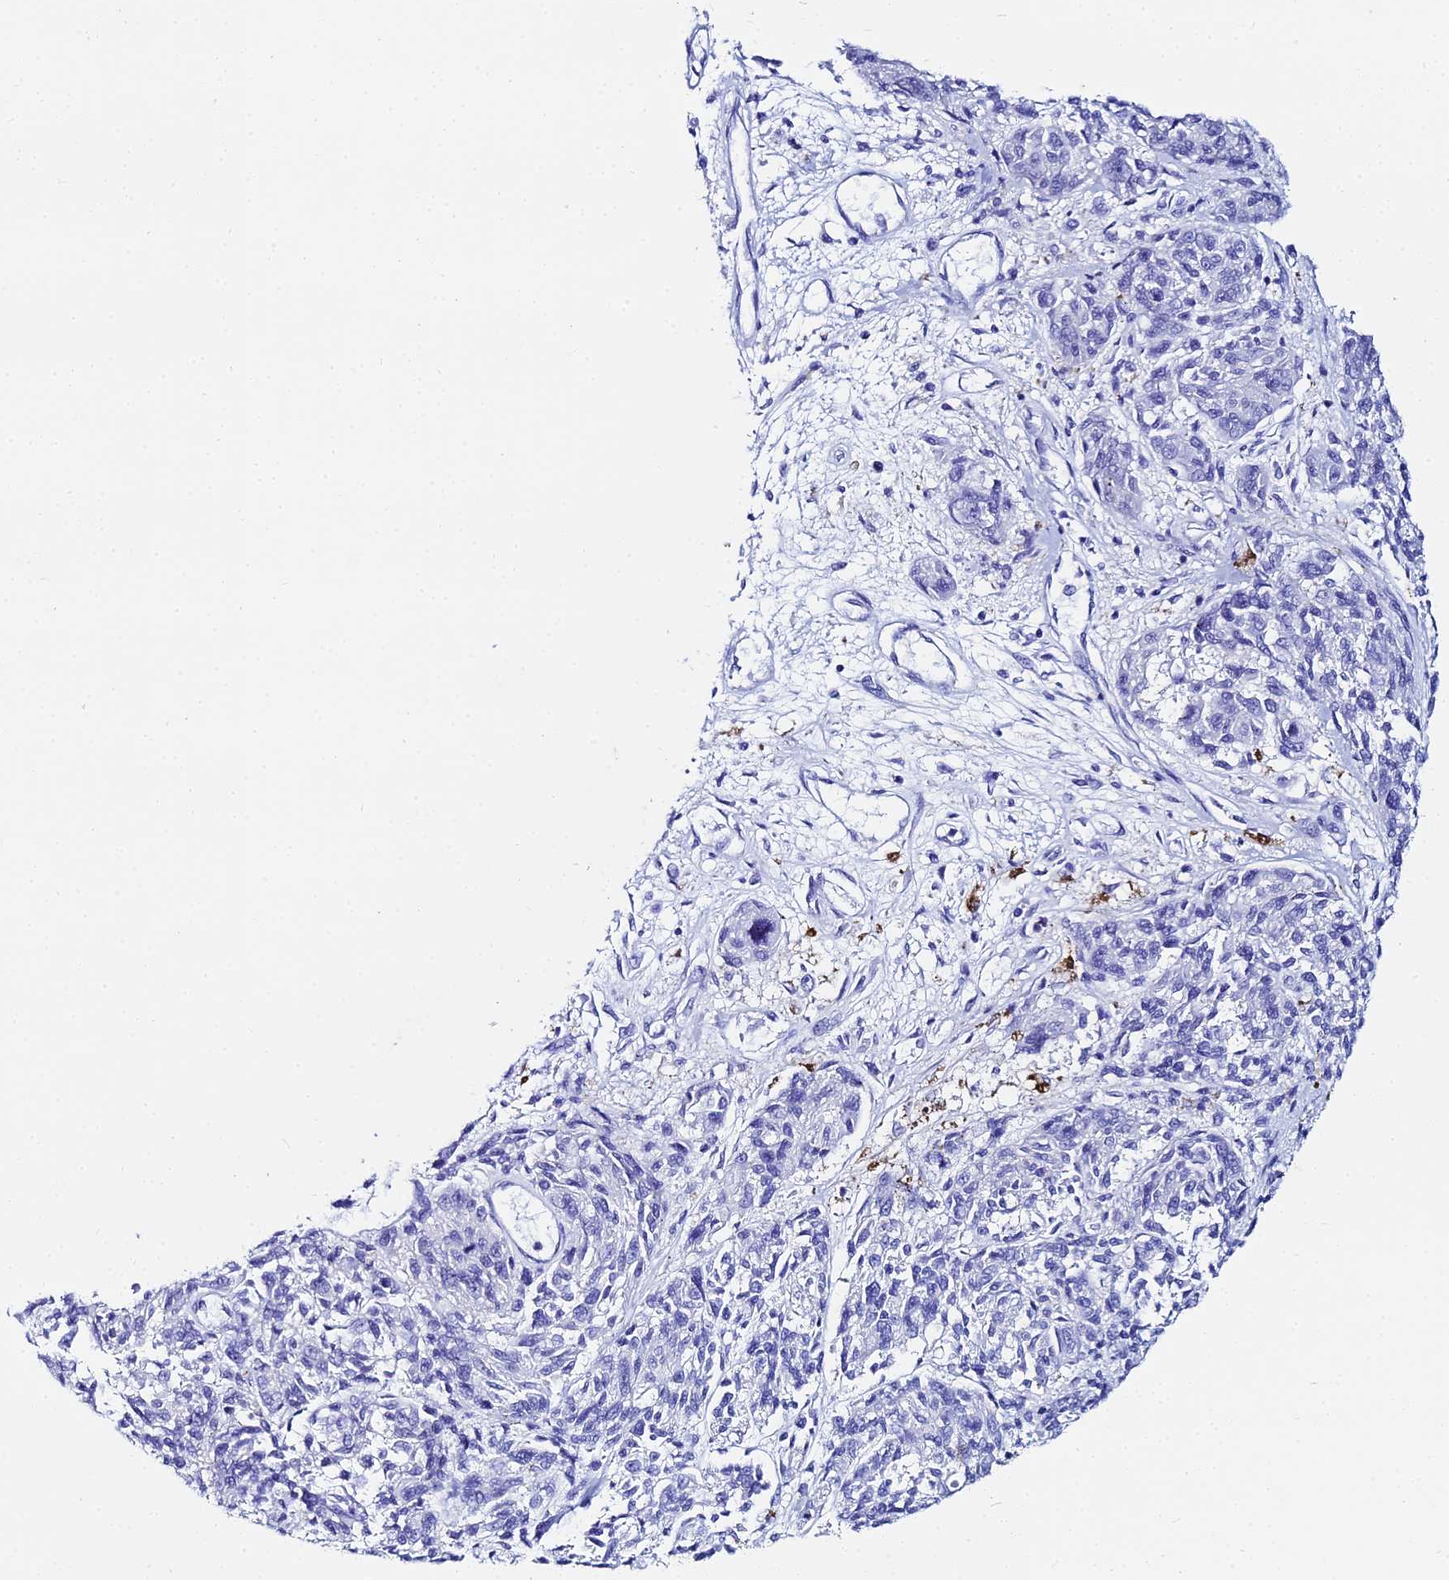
{"staining": {"intensity": "negative", "quantity": "none", "location": "none"}, "tissue": "melanoma", "cell_type": "Tumor cells", "image_type": "cancer", "snomed": [{"axis": "morphology", "description": "Malignant melanoma, NOS"}, {"axis": "topography", "description": "Skin"}], "caption": "Immunohistochemistry of human malignant melanoma reveals no positivity in tumor cells. (IHC, brightfield microscopy, high magnification).", "gene": "HSPA1L", "patient": {"sex": "male", "age": 53}}